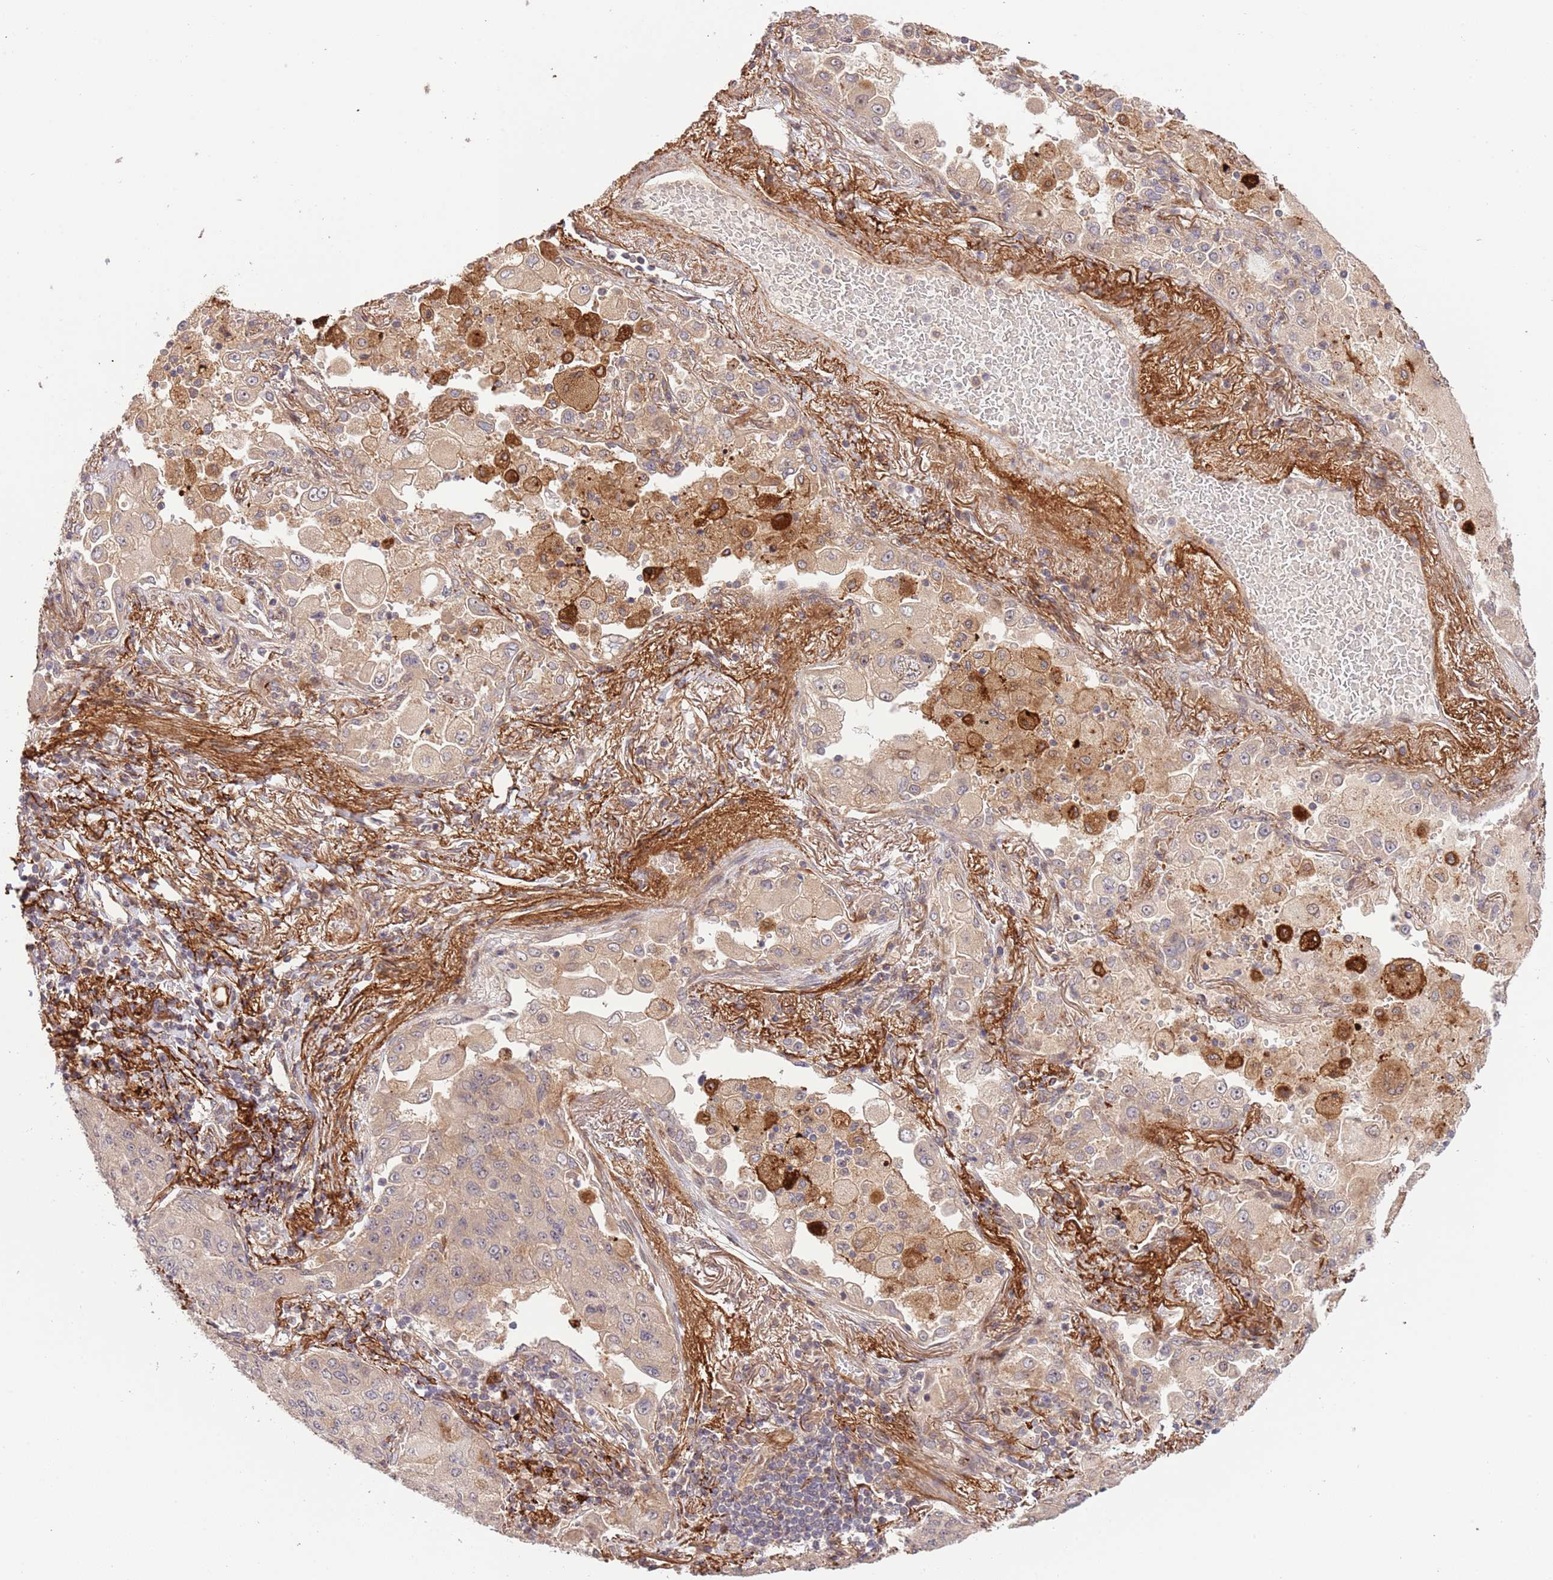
{"staining": {"intensity": "weak", "quantity": ">75%", "location": "cytoplasmic/membranous"}, "tissue": "lung cancer", "cell_type": "Tumor cells", "image_type": "cancer", "snomed": [{"axis": "morphology", "description": "Squamous cell carcinoma, NOS"}, {"axis": "topography", "description": "Lung"}], "caption": "Immunohistochemistry (DAB) staining of human squamous cell carcinoma (lung) demonstrates weak cytoplasmic/membranous protein staining in approximately >75% of tumor cells.", "gene": "NEK3", "patient": {"sex": "male", "age": 74}}